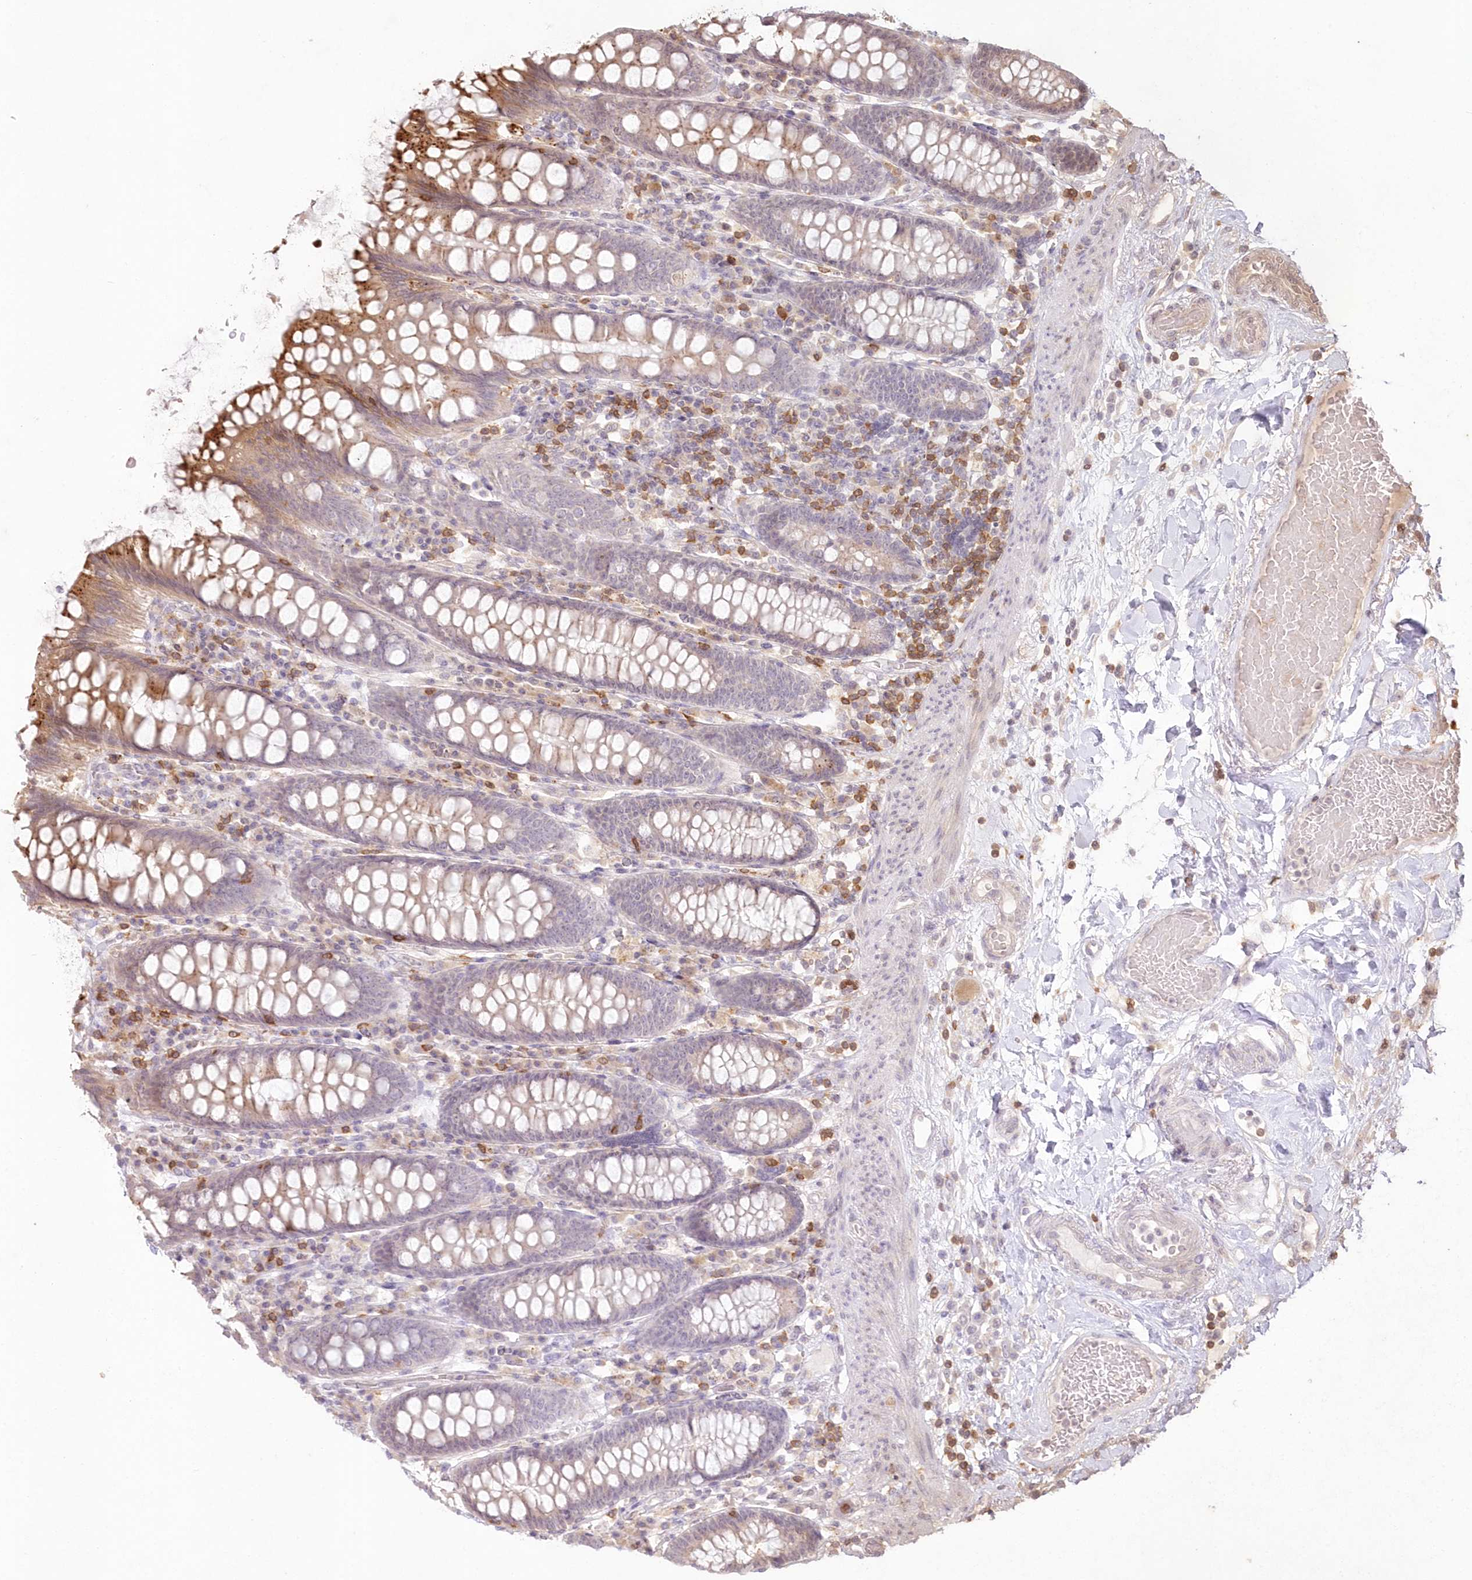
{"staining": {"intensity": "negative", "quantity": "none", "location": "none"}, "tissue": "colon", "cell_type": "Endothelial cells", "image_type": "normal", "snomed": [{"axis": "morphology", "description": "Normal tissue, NOS"}, {"axis": "topography", "description": "Colon"}], "caption": "Immunohistochemistry photomicrograph of unremarkable colon: colon stained with DAB demonstrates no significant protein positivity in endothelial cells. (DAB (3,3'-diaminobenzidine) IHC with hematoxylin counter stain).", "gene": "MTMR3", "patient": {"sex": "female", "age": 79}}